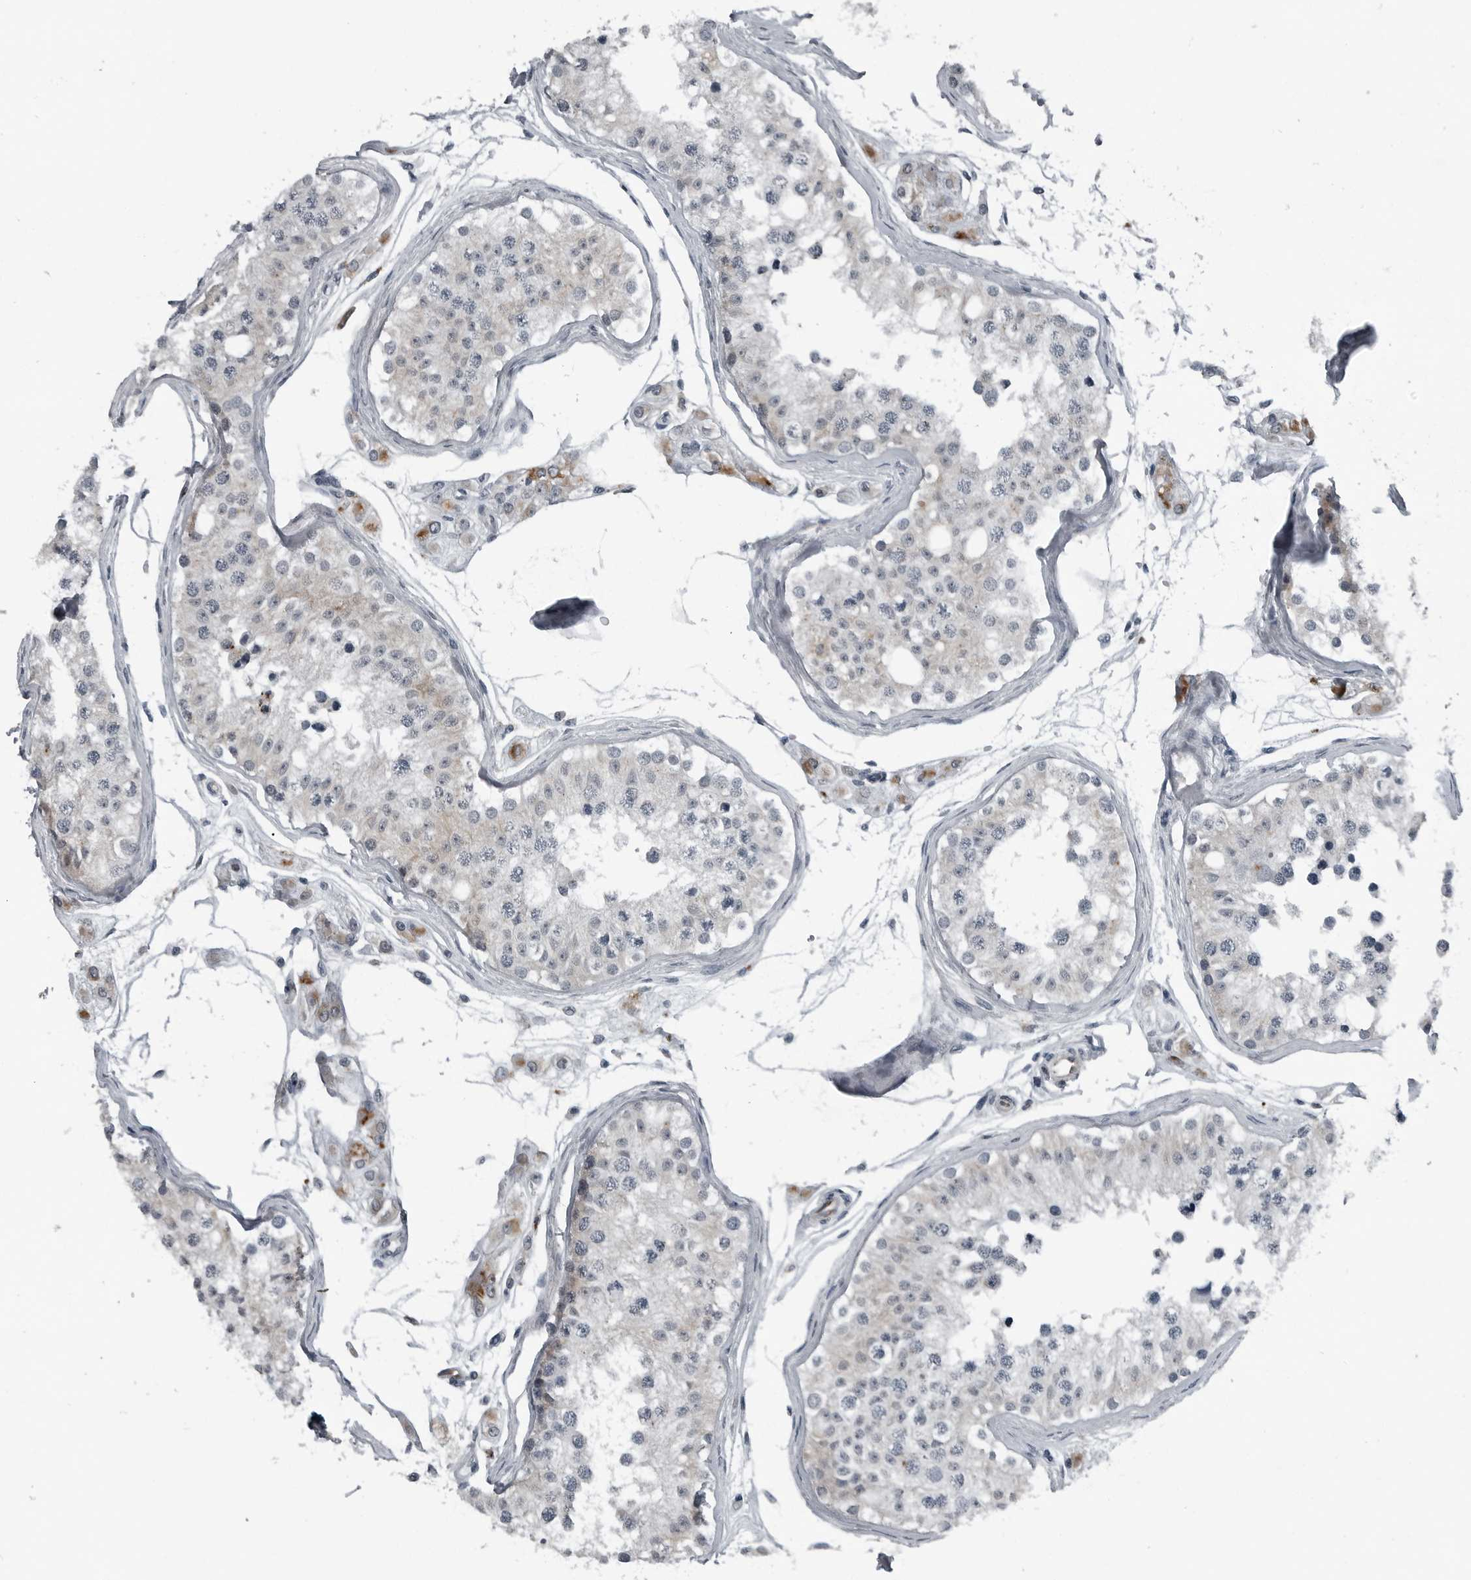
{"staining": {"intensity": "negative", "quantity": "none", "location": "none"}, "tissue": "testis", "cell_type": "Cells in seminiferous ducts", "image_type": "normal", "snomed": [{"axis": "morphology", "description": "Normal tissue, NOS"}, {"axis": "morphology", "description": "Adenocarcinoma, metastatic, NOS"}, {"axis": "topography", "description": "Testis"}], "caption": "The image exhibits no significant expression in cells in seminiferous ducts of testis. The staining is performed using DAB (3,3'-diaminobenzidine) brown chromogen with nuclei counter-stained in using hematoxylin.", "gene": "GAK", "patient": {"sex": "male", "age": 26}}